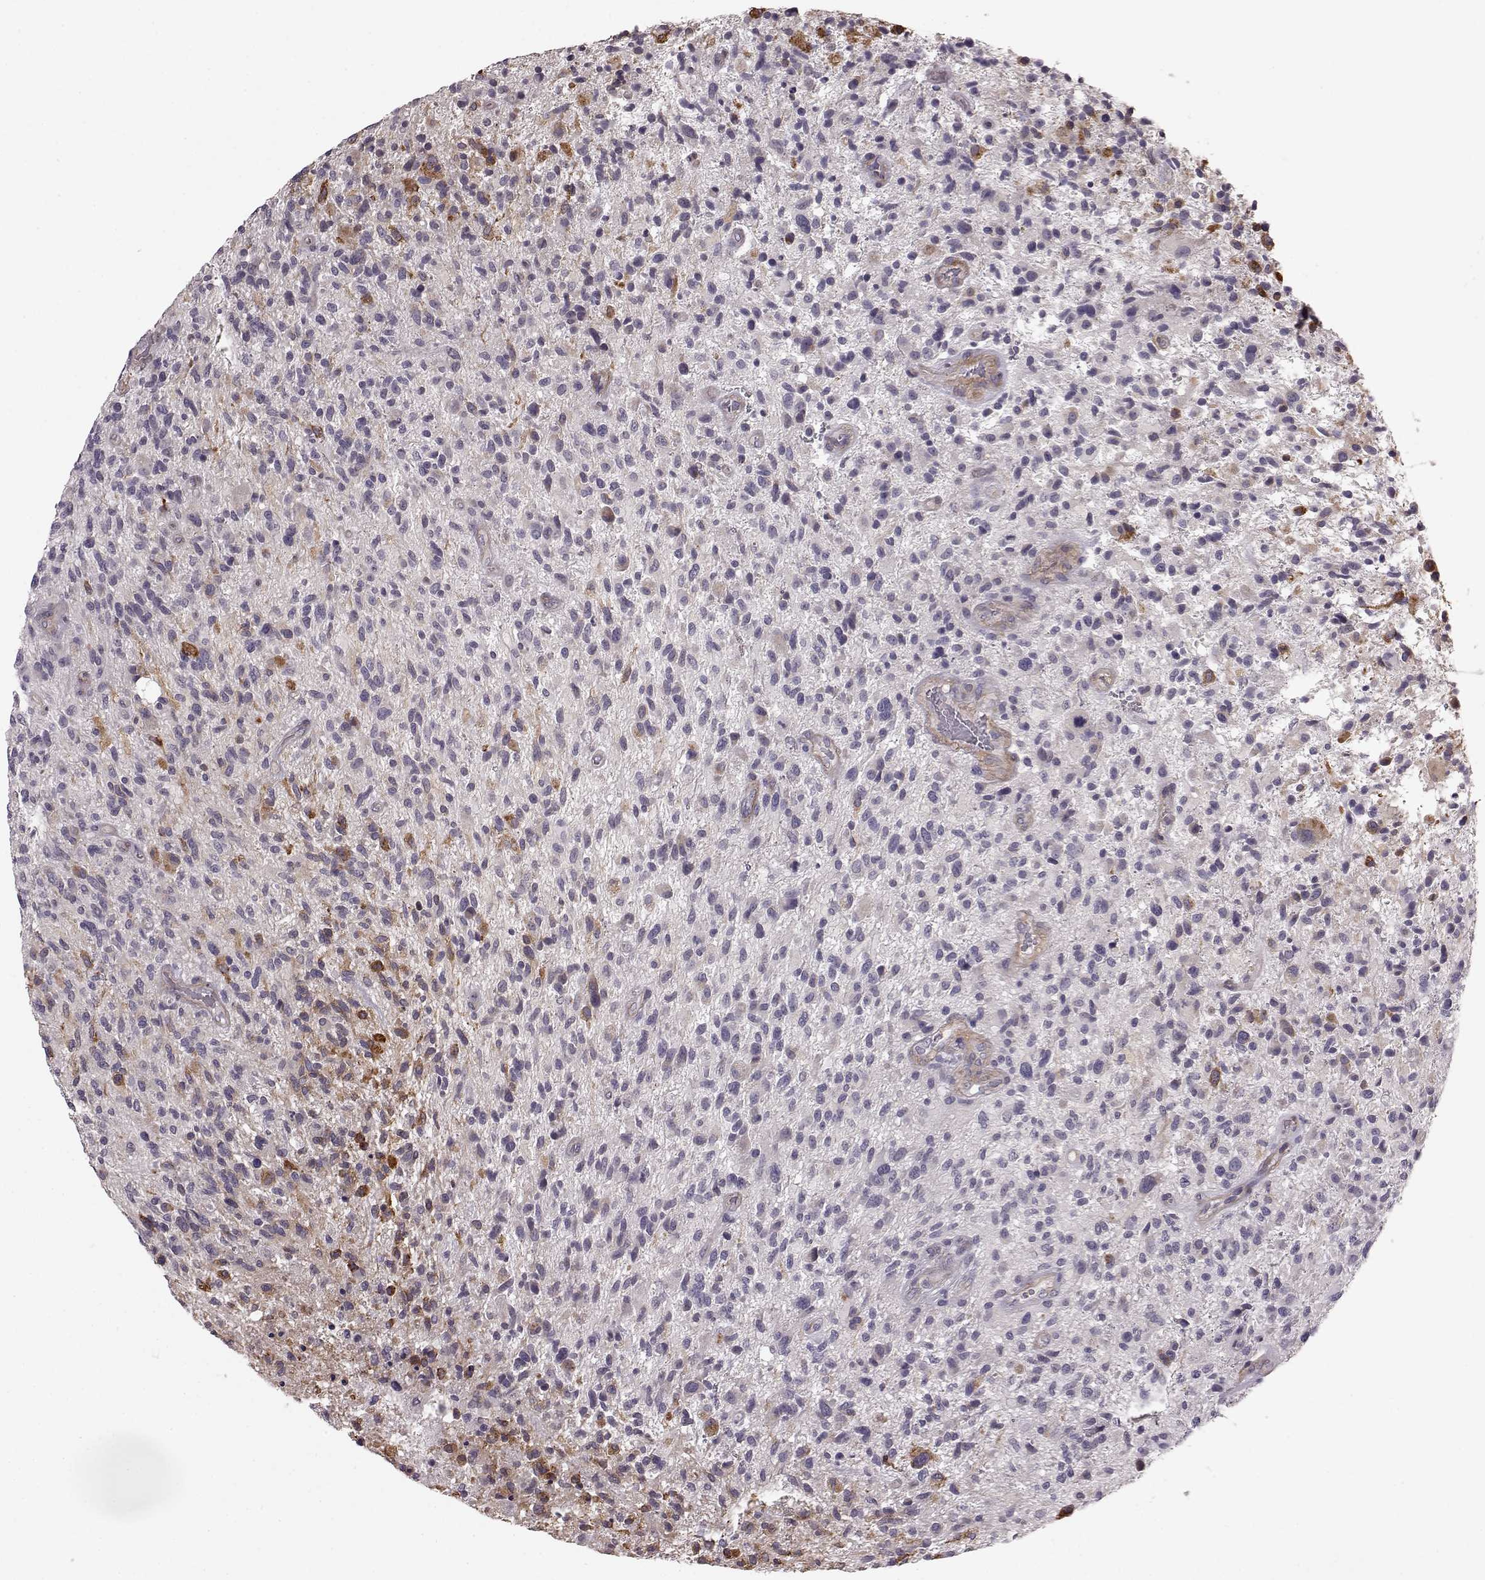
{"staining": {"intensity": "negative", "quantity": "none", "location": "none"}, "tissue": "glioma", "cell_type": "Tumor cells", "image_type": "cancer", "snomed": [{"axis": "morphology", "description": "Glioma, malignant, High grade"}, {"axis": "topography", "description": "Brain"}], "caption": "This is a histopathology image of IHC staining of high-grade glioma (malignant), which shows no expression in tumor cells.", "gene": "GRK1", "patient": {"sex": "male", "age": 47}}